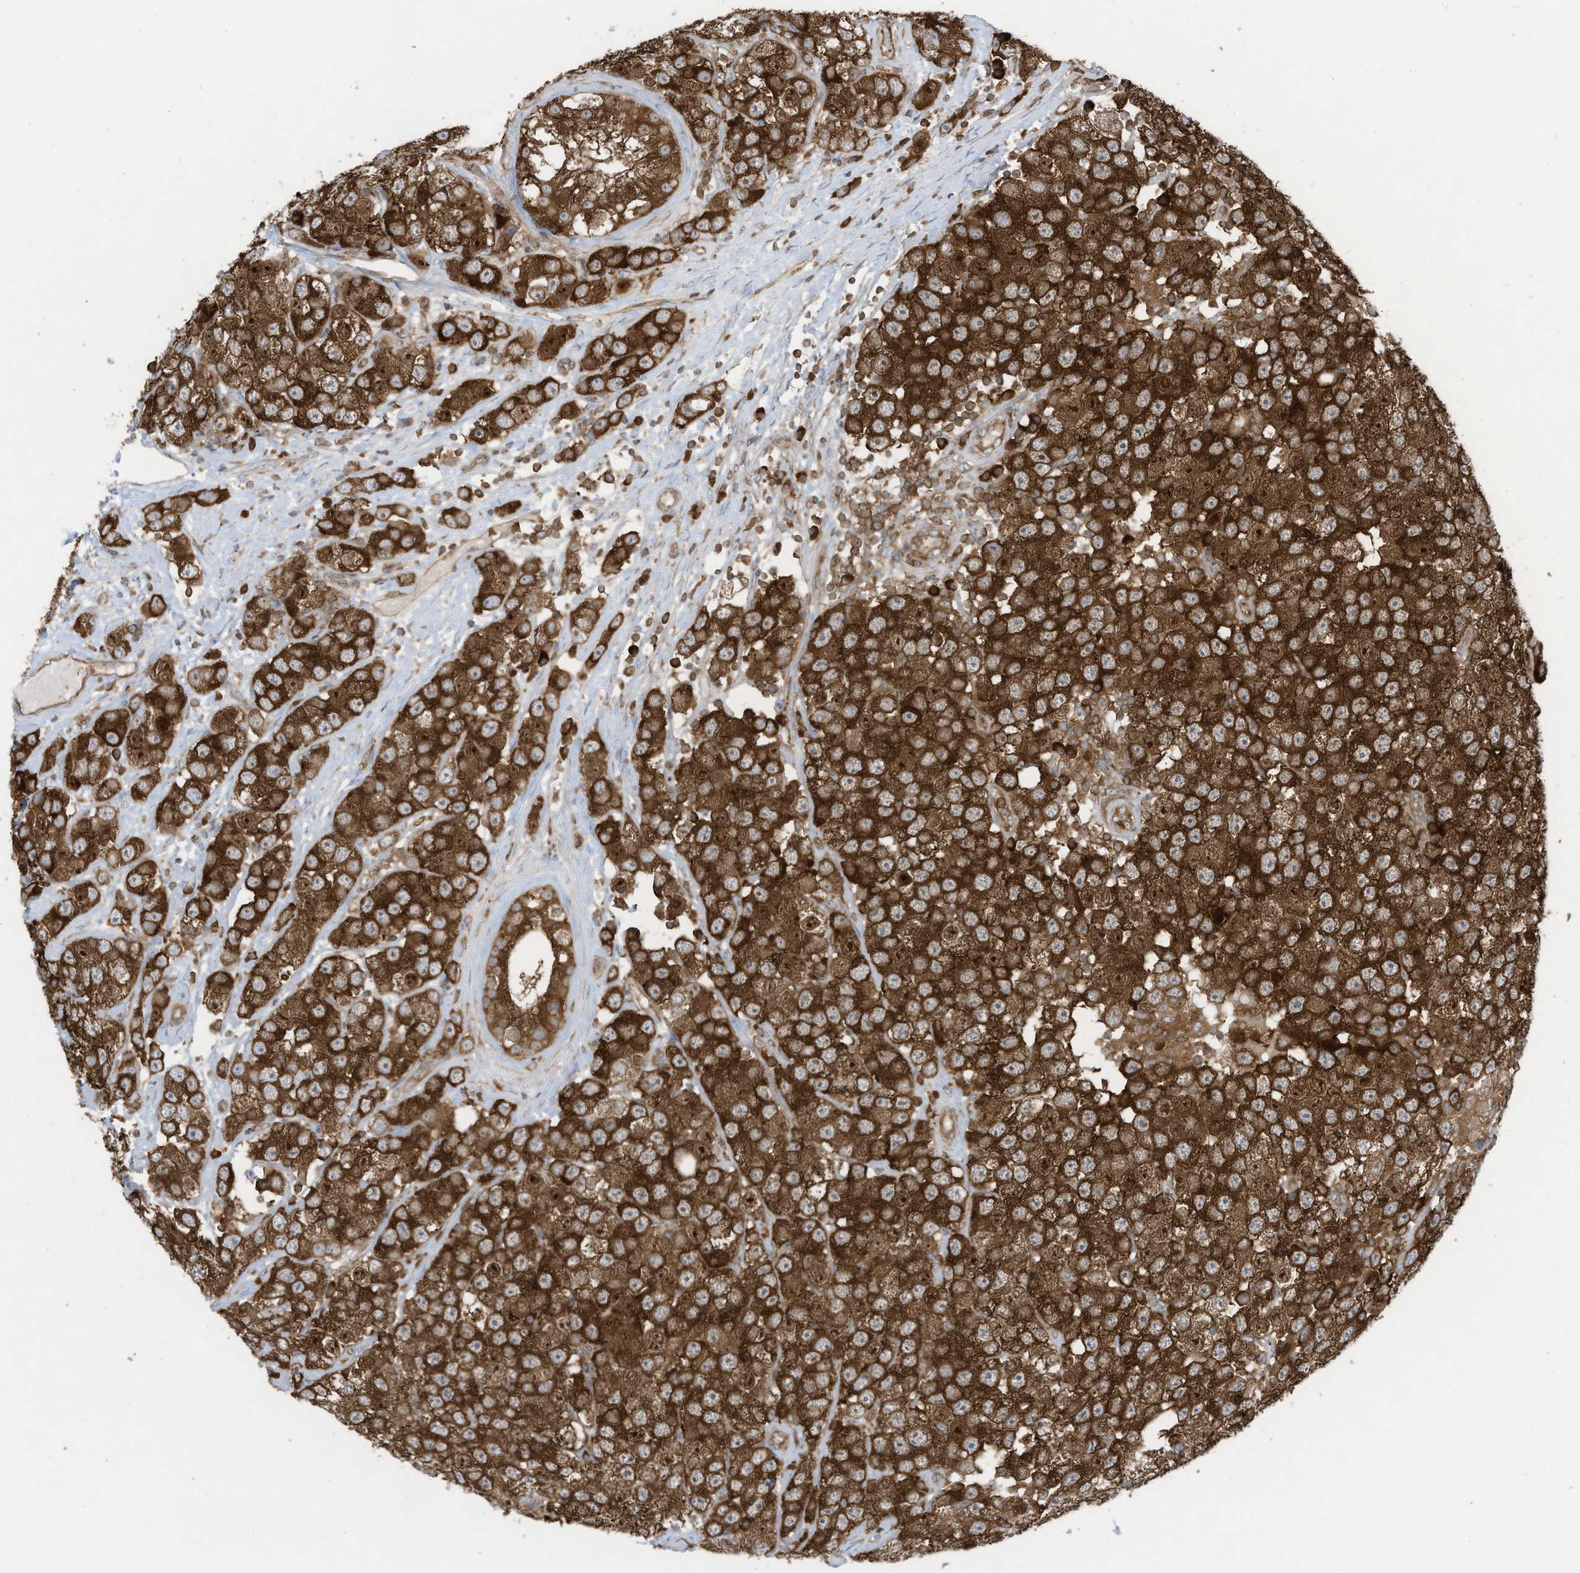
{"staining": {"intensity": "strong", "quantity": ">75%", "location": "cytoplasmic/membranous,nuclear"}, "tissue": "testis cancer", "cell_type": "Tumor cells", "image_type": "cancer", "snomed": [{"axis": "morphology", "description": "Seminoma, NOS"}, {"axis": "topography", "description": "Testis"}], "caption": "IHC of human testis seminoma displays high levels of strong cytoplasmic/membranous and nuclear positivity in about >75% of tumor cells.", "gene": "OLA1", "patient": {"sex": "male", "age": 28}}